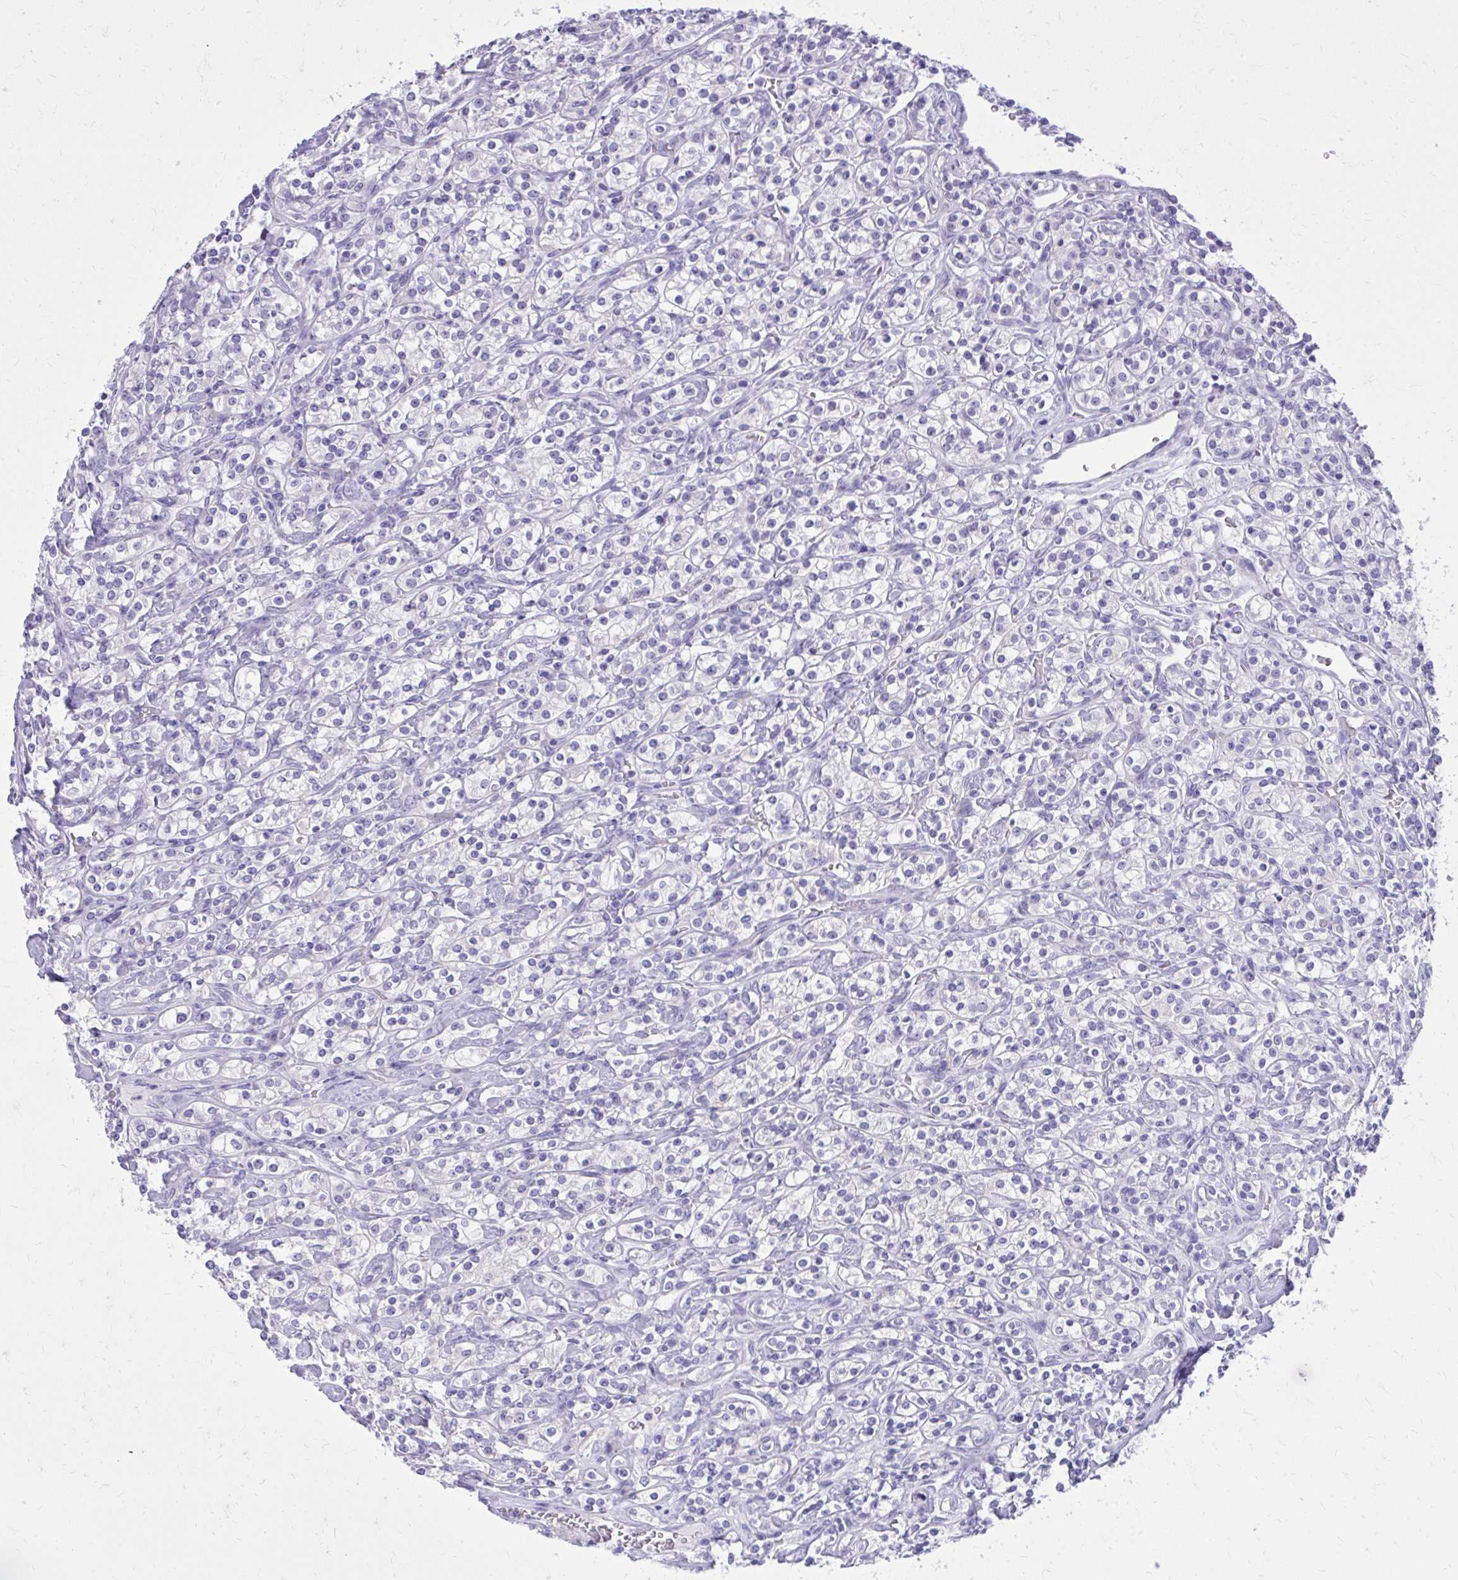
{"staining": {"intensity": "negative", "quantity": "none", "location": "none"}, "tissue": "renal cancer", "cell_type": "Tumor cells", "image_type": "cancer", "snomed": [{"axis": "morphology", "description": "Adenocarcinoma, NOS"}, {"axis": "topography", "description": "Kidney"}], "caption": "Tumor cells show no significant positivity in renal adenocarcinoma.", "gene": "BCL6B", "patient": {"sex": "male", "age": 77}}